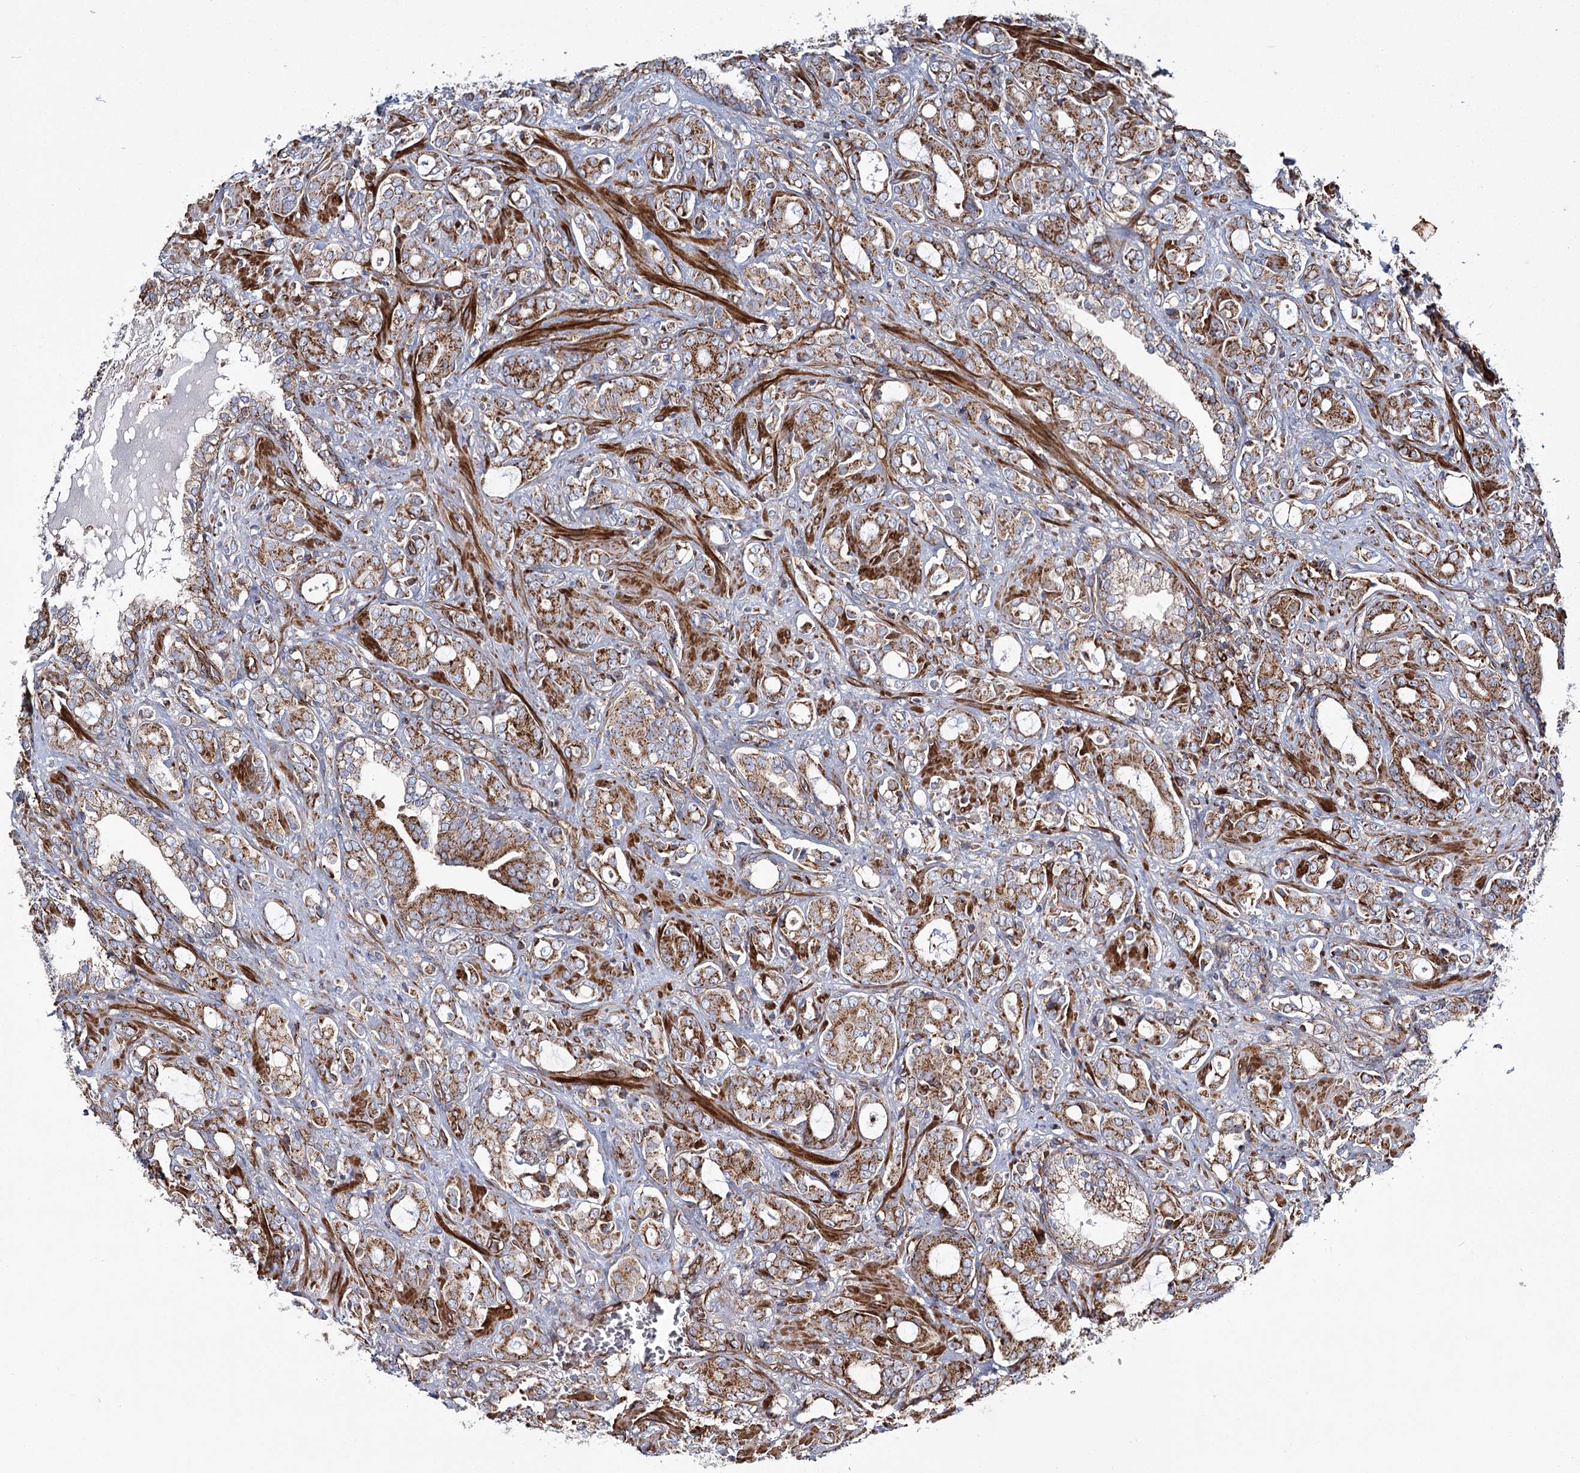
{"staining": {"intensity": "moderate", "quantity": ">75%", "location": "cytoplasmic/membranous"}, "tissue": "prostate cancer", "cell_type": "Tumor cells", "image_type": "cancer", "snomed": [{"axis": "morphology", "description": "Adenocarcinoma, High grade"}, {"axis": "topography", "description": "Prostate"}], "caption": "High-grade adenocarcinoma (prostate) stained with a protein marker shows moderate staining in tumor cells.", "gene": "THUMPD3", "patient": {"sex": "male", "age": 72}}